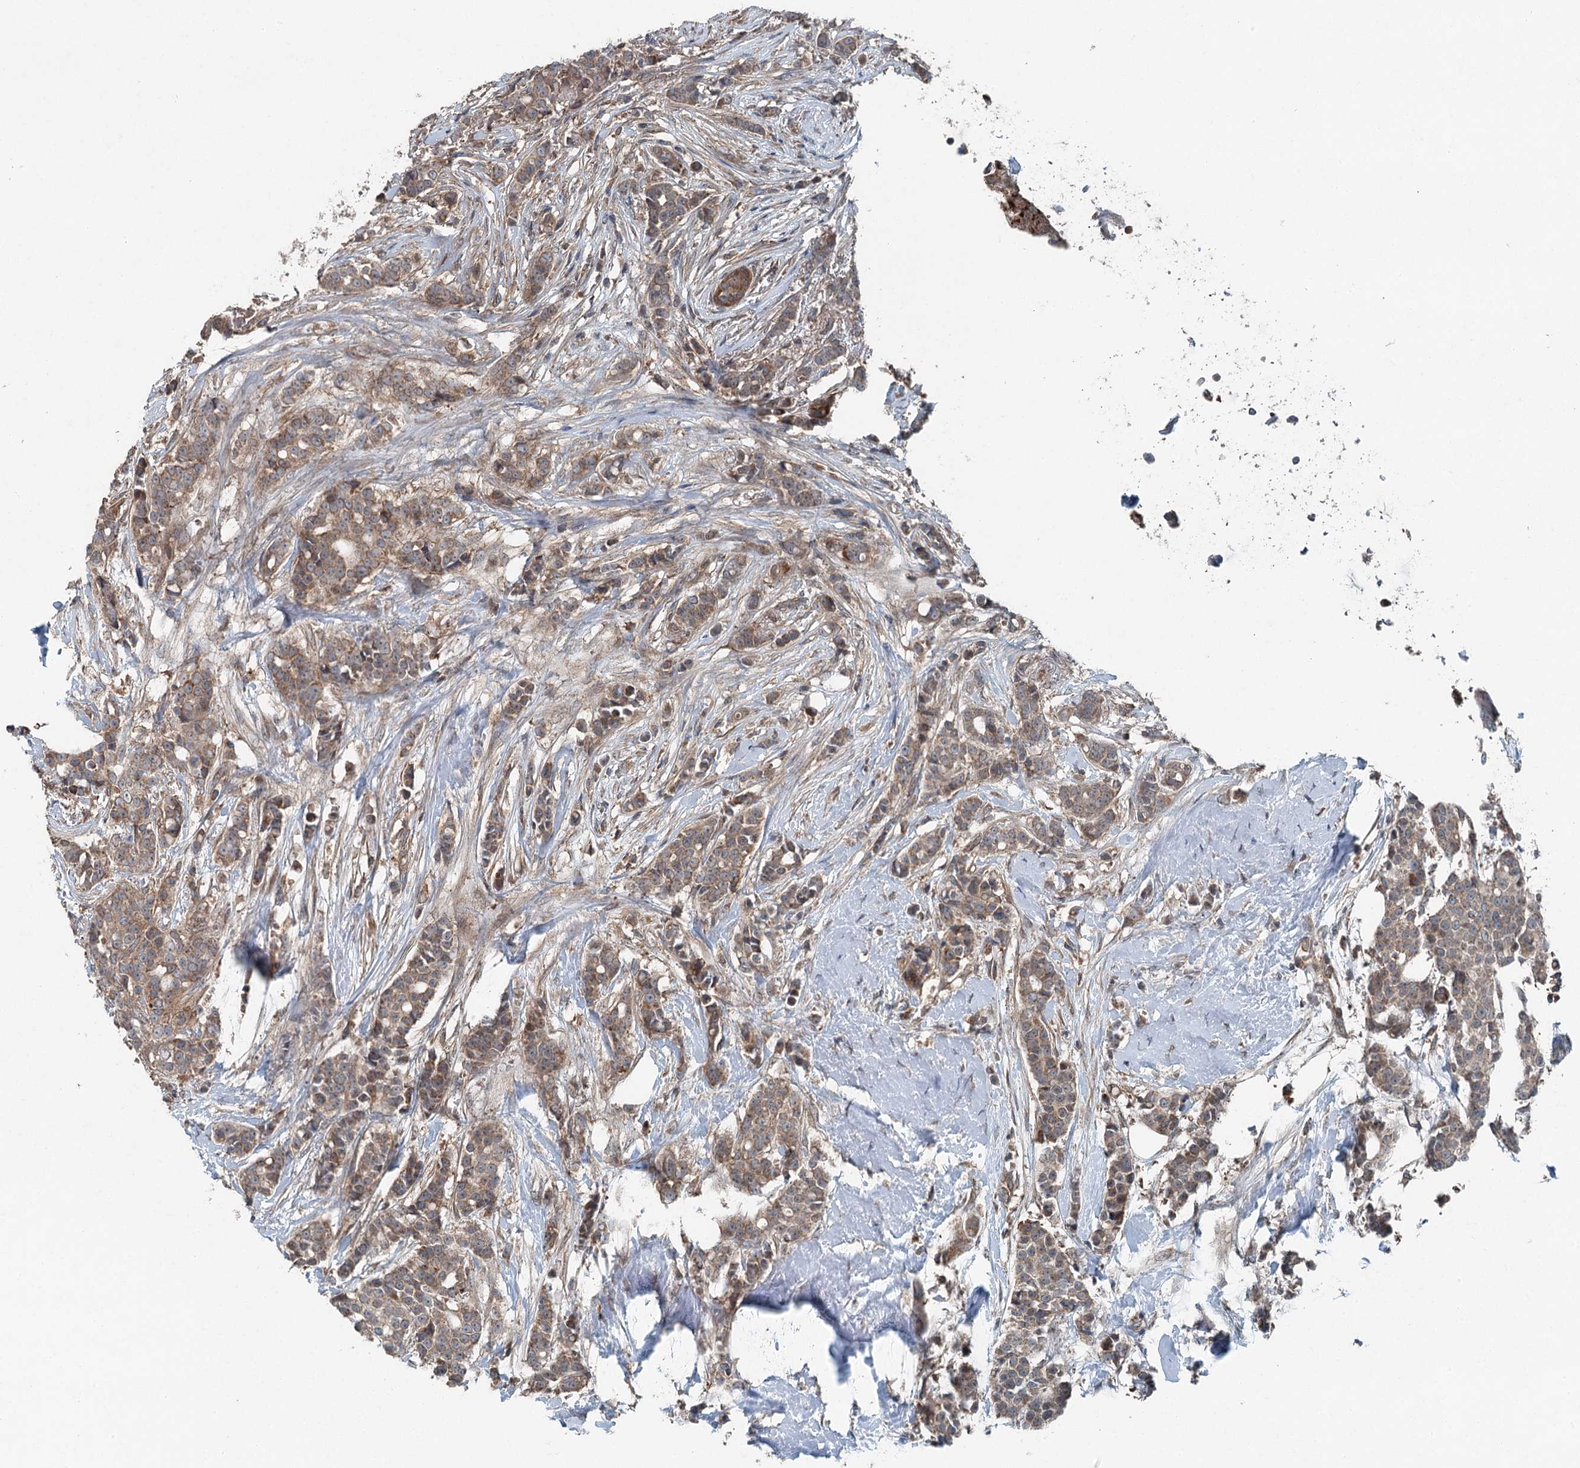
{"staining": {"intensity": "strong", "quantity": ">75%", "location": "cytoplasmic/membranous"}, "tissue": "breast cancer", "cell_type": "Tumor cells", "image_type": "cancer", "snomed": [{"axis": "morphology", "description": "Lobular carcinoma"}, {"axis": "topography", "description": "Breast"}], "caption": "A histopathology image of human breast cancer stained for a protein shows strong cytoplasmic/membranous brown staining in tumor cells.", "gene": "SKIC3", "patient": {"sex": "female", "age": 51}}